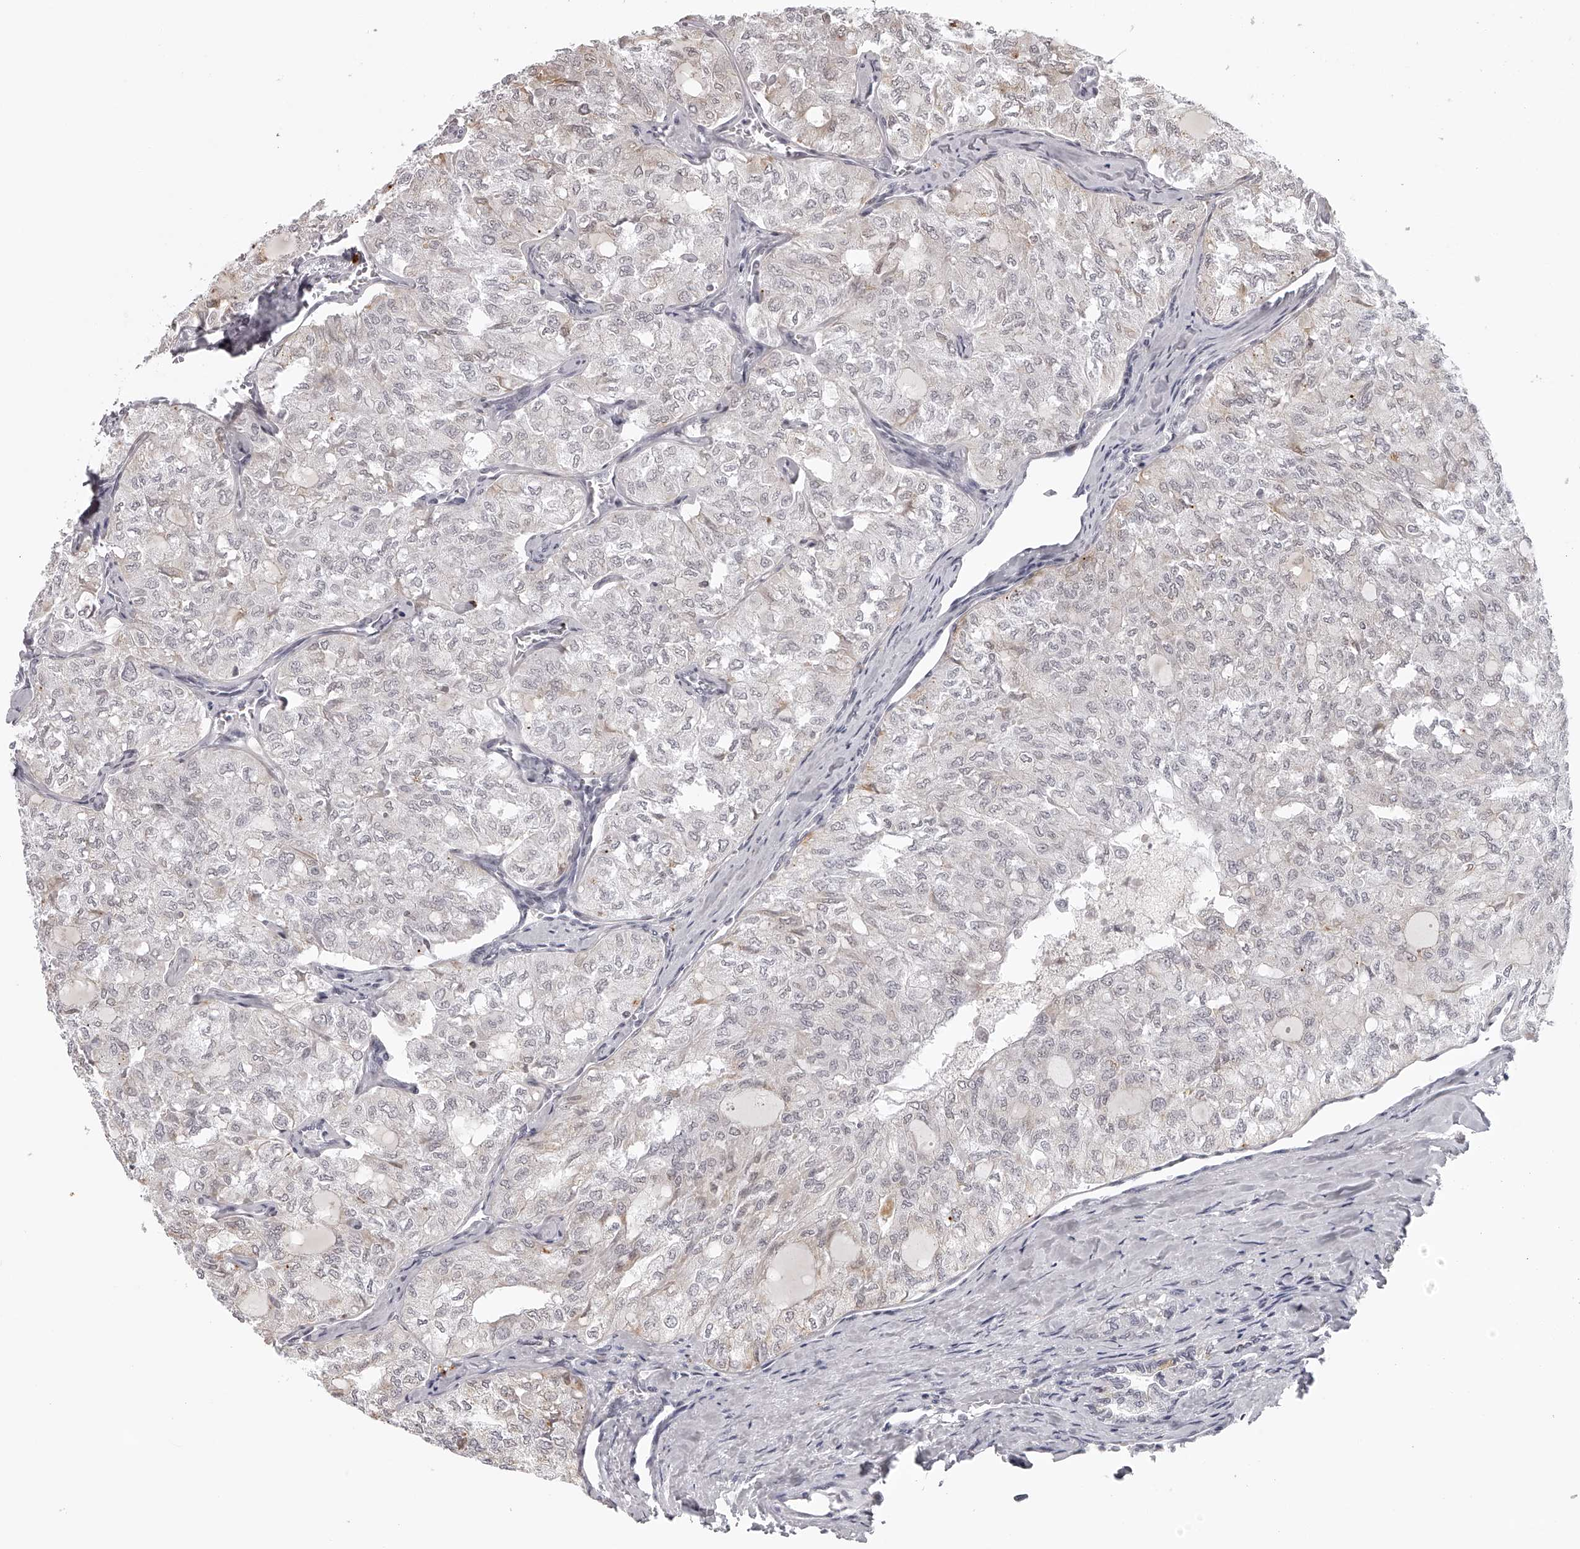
{"staining": {"intensity": "negative", "quantity": "none", "location": "none"}, "tissue": "thyroid cancer", "cell_type": "Tumor cells", "image_type": "cancer", "snomed": [{"axis": "morphology", "description": "Follicular adenoma carcinoma, NOS"}, {"axis": "topography", "description": "Thyroid gland"}], "caption": "This image is of thyroid cancer (follicular adenoma carcinoma) stained with IHC to label a protein in brown with the nuclei are counter-stained blue. There is no staining in tumor cells. (DAB immunohistochemistry with hematoxylin counter stain).", "gene": "RNF220", "patient": {"sex": "male", "age": 75}}